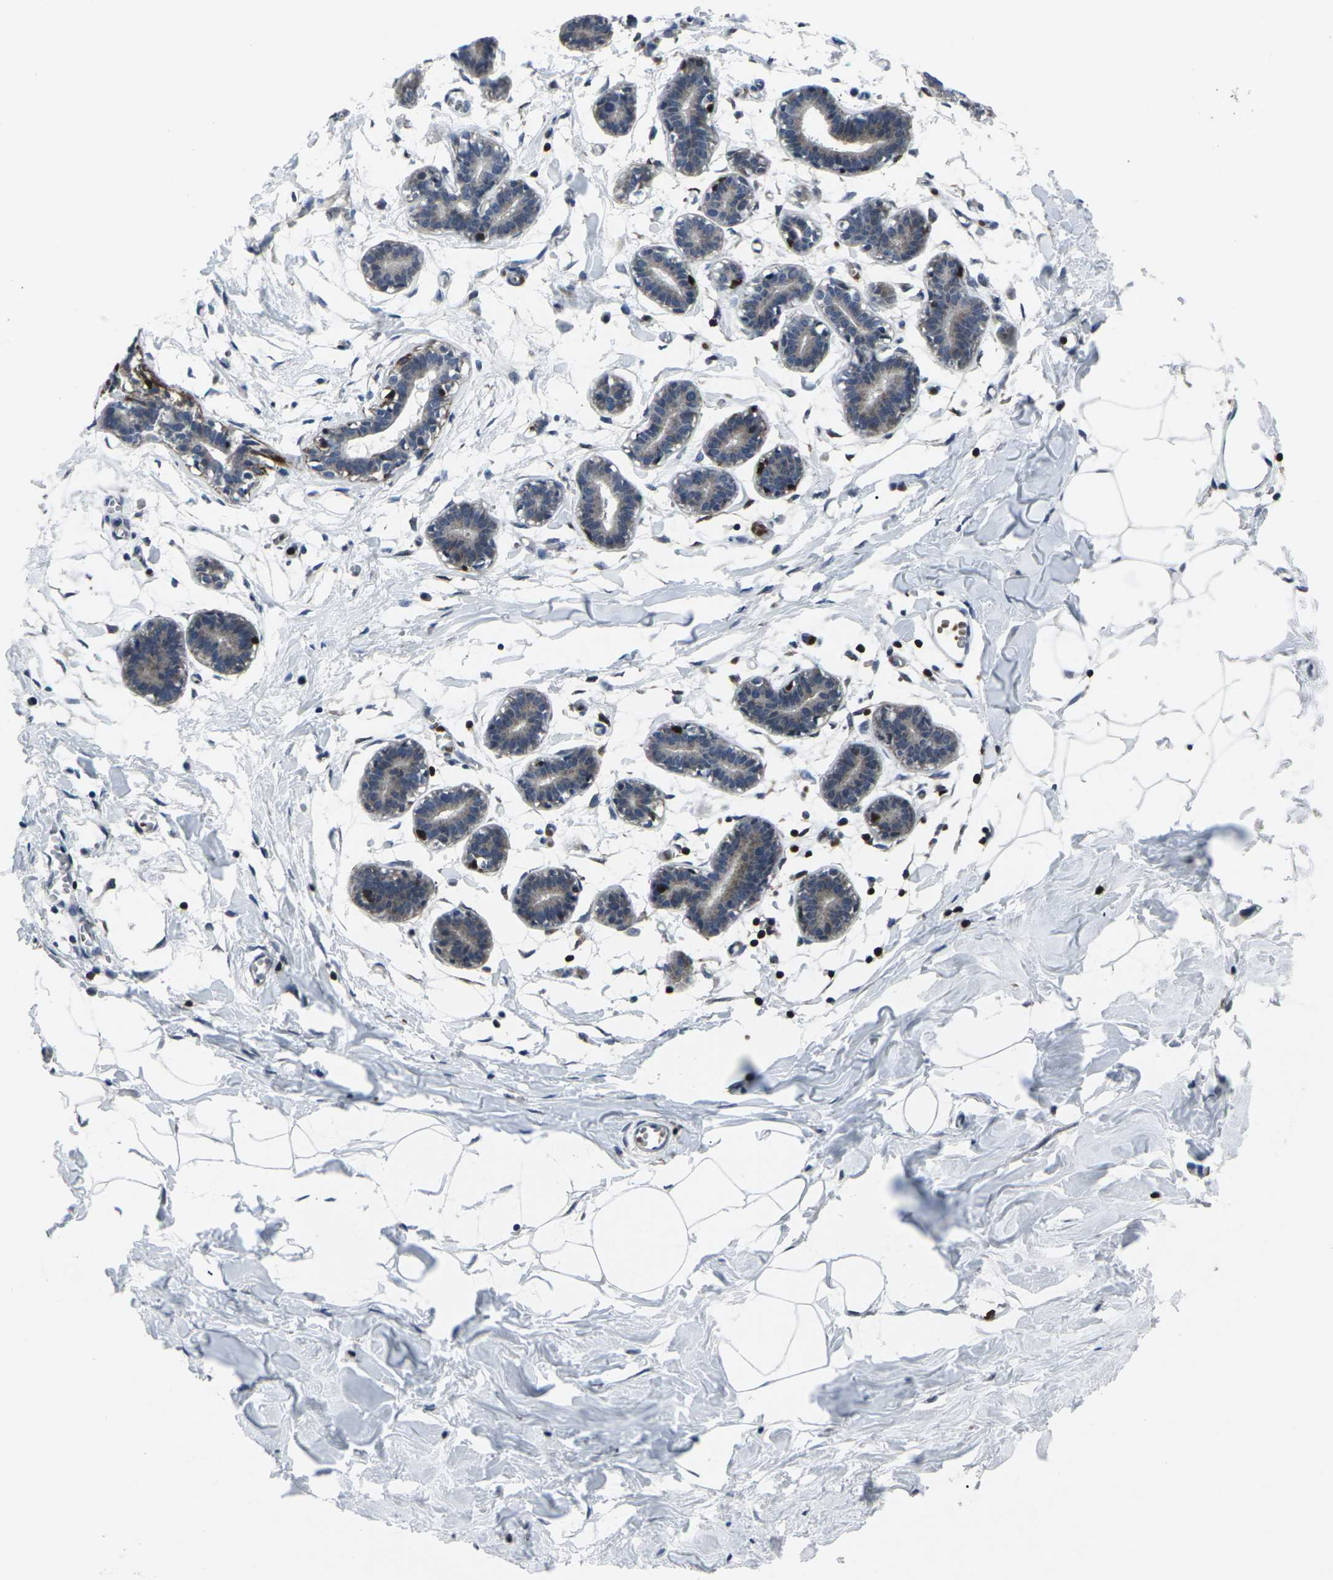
{"staining": {"intensity": "negative", "quantity": "none", "location": "none"}, "tissue": "breast", "cell_type": "Adipocytes", "image_type": "normal", "snomed": [{"axis": "morphology", "description": "Normal tissue, NOS"}, {"axis": "topography", "description": "Breast"}], "caption": "High magnification brightfield microscopy of unremarkable breast stained with DAB (3,3'-diaminobenzidine) (brown) and counterstained with hematoxylin (blue): adipocytes show no significant expression.", "gene": "STAT4", "patient": {"sex": "female", "age": 27}}